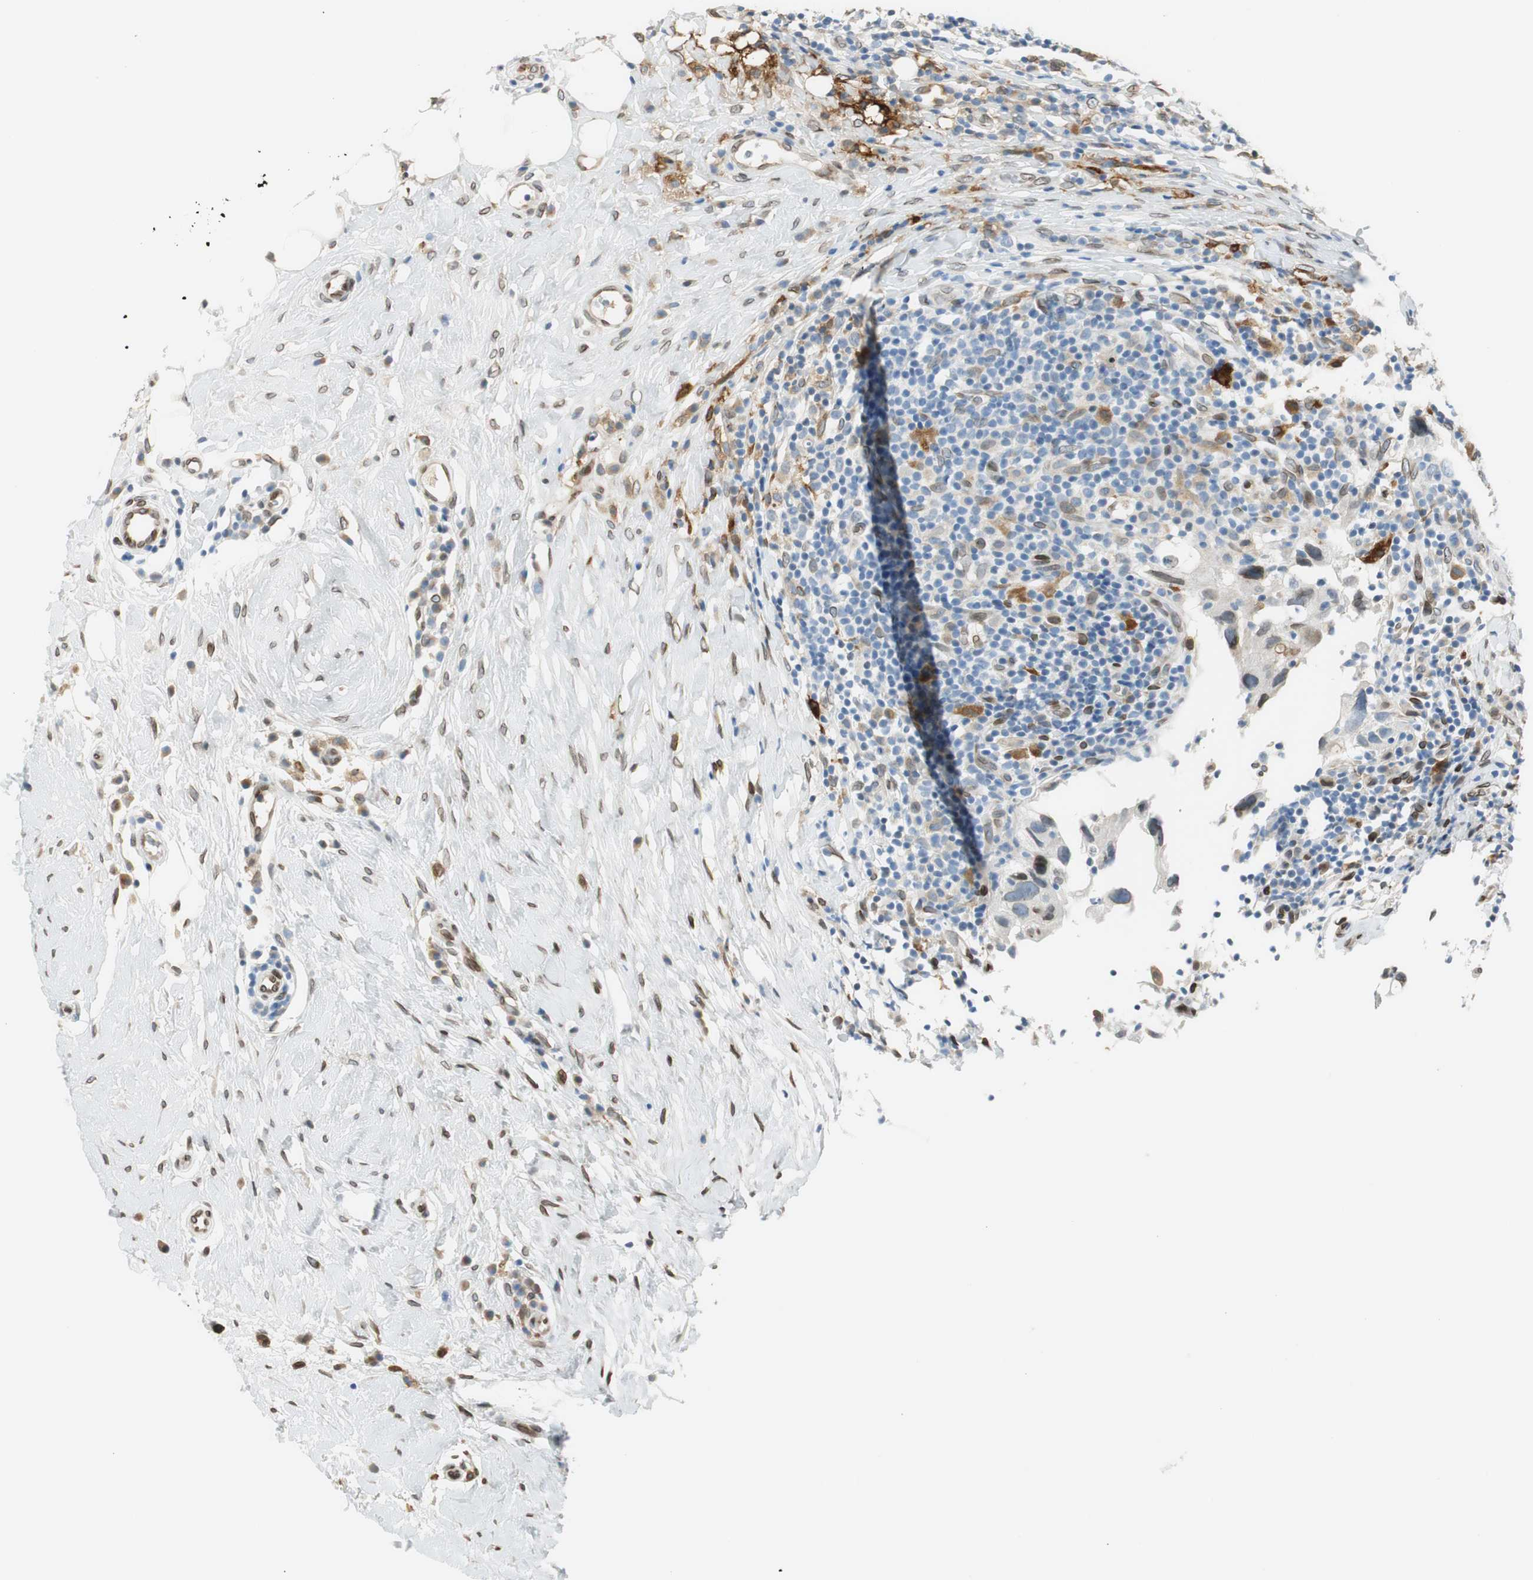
{"staining": {"intensity": "negative", "quantity": "none", "location": "none"}, "tissue": "breast cancer", "cell_type": "Tumor cells", "image_type": "cancer", "snomed": [{"axis": "morphology", "description": "Duct carcinoma"}, {"axis": "topography", "description": "Breast"}], "caption": "Immunohistochemical staining of breast cancer (invasive ductal carcinoma) demonstrates no significant staining in tumor cells.", "gene": "TMEM260", "patient": {"sex": "female", "age": 37}}